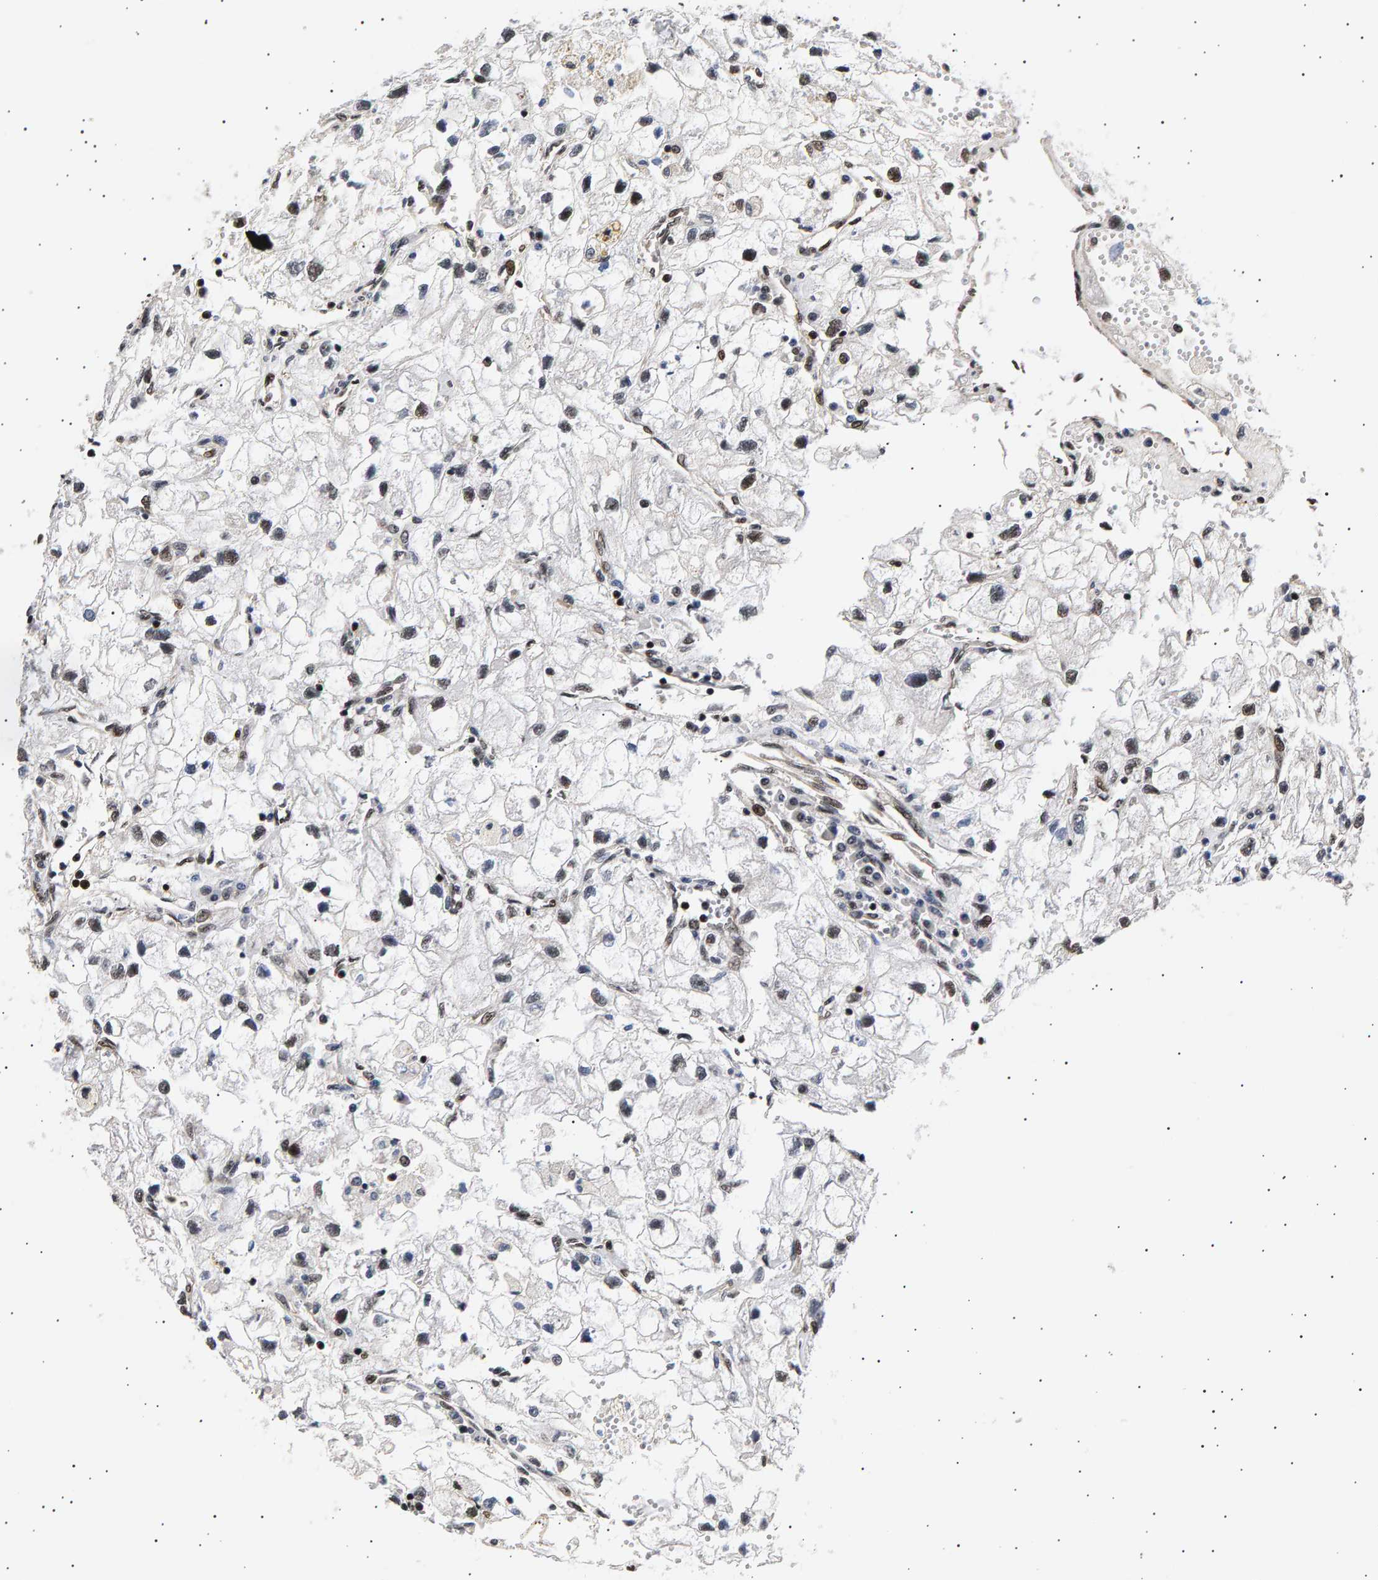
{"staining": {"intensity": "weak", "quantity": "25%-75%", "location": "nuclear"}, "tissue": "renal cancer", "cell_type": "Tumor cells", "image_type": "cancer", "snomed": [{"axis": "morphology", "description": "Adenocarcinoma, NOS"}, {"axis": "topography", "description": "Kidney"}], "caption": "Renal cancer (adenocarcinoma) tissue exhibits weak nuclear staining in approximately 25%-75% of tumor cells", "gene": "ANKRD40", "patient": {"sex": "female", "age": 70}}